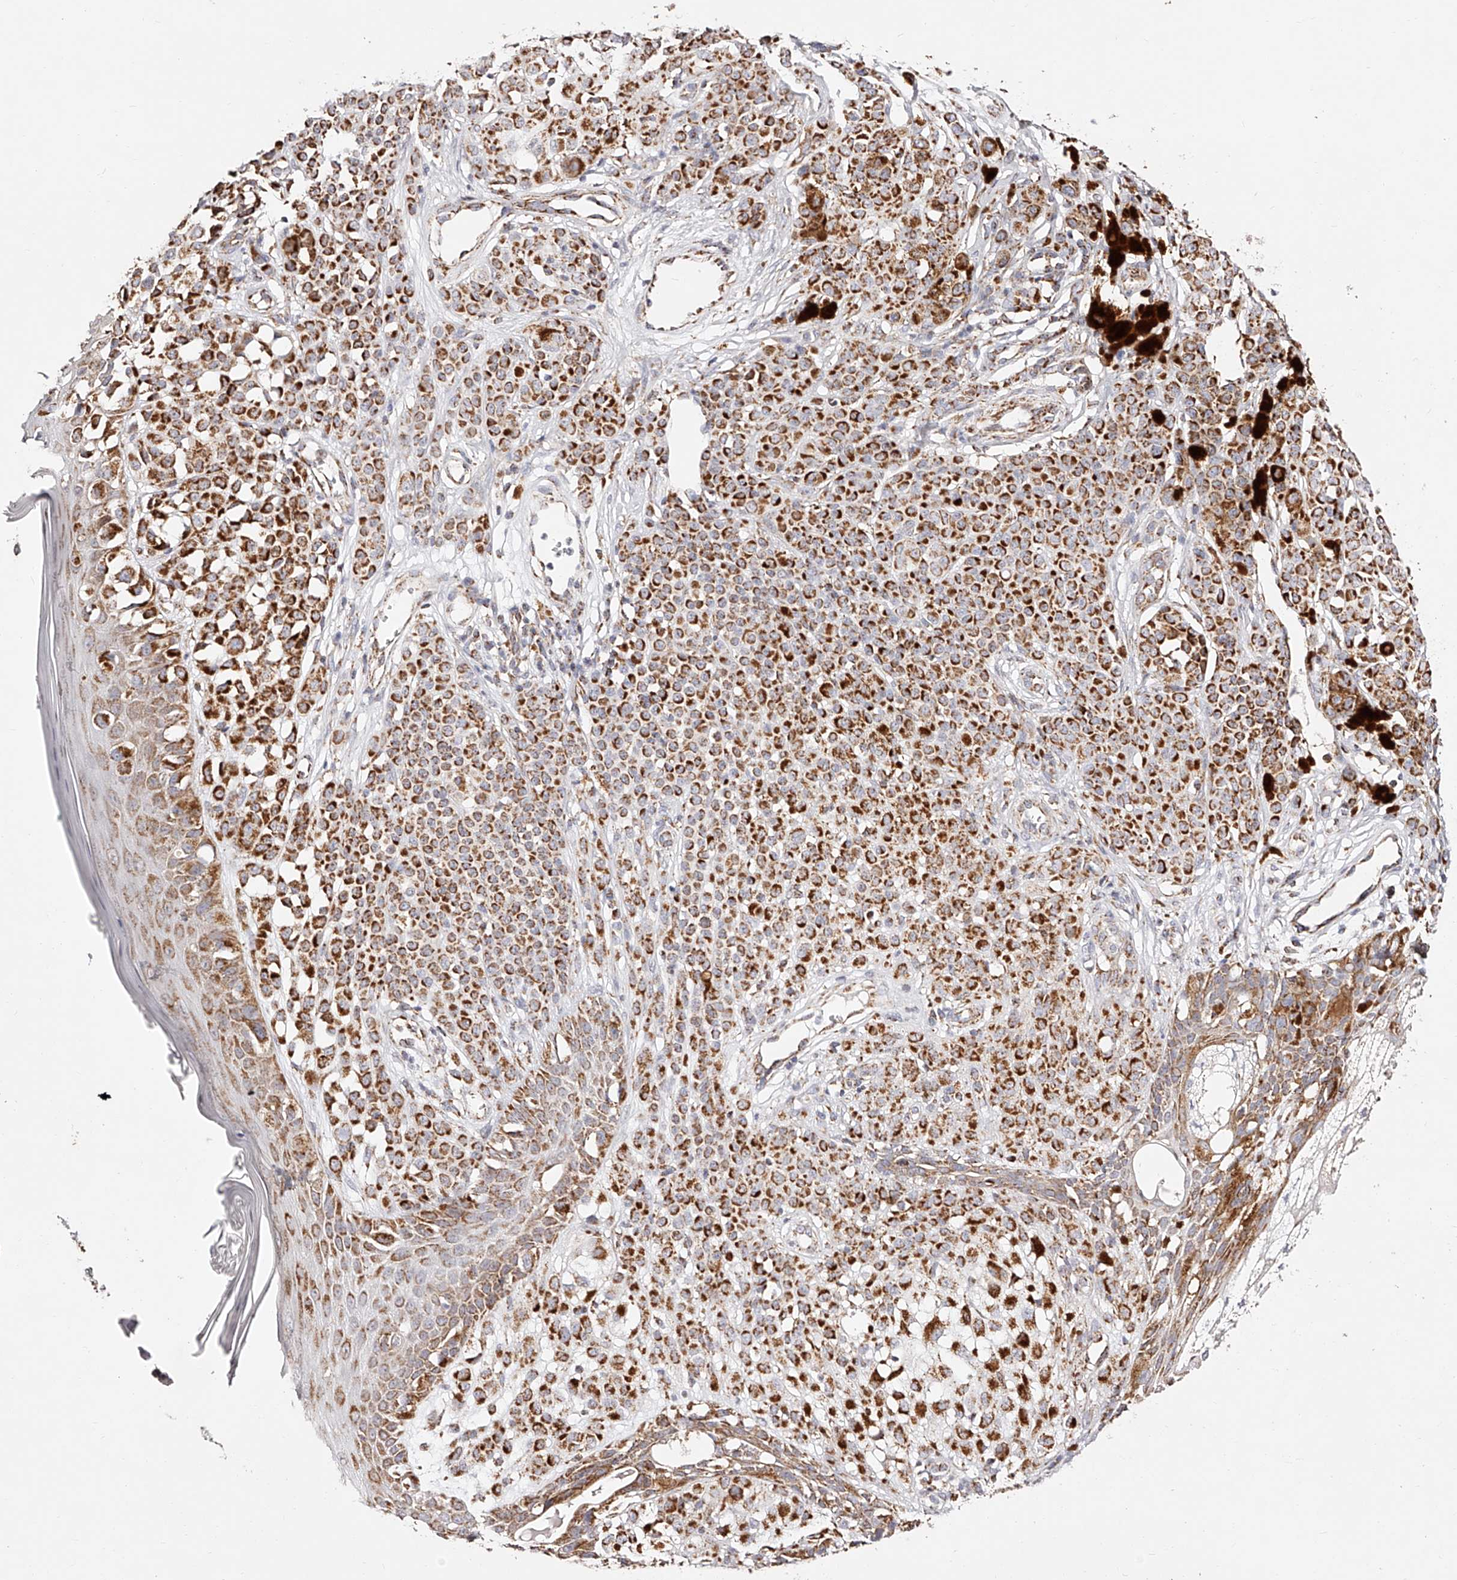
{"staining": {"intensity": "strong", "quantity": ">75%", "location": "cytoplasmic/membranous"}, "tissue": "melanoma", "cell_type": "Tumor cells", "image_type": "cancer", "snomed": [{"axis": "morphology", "description": "Malignant melanoma, NOS"}, {"axis": "topography", "description": "Skin of leg"}], "caption": "This is an image of immunohistochemistry staining of malignant melanoma, which shows strong expression in the cytoplasmic/membranous of tumor cells.", "gene": "NDUFV3", "patient": {"sex": "female", "age": 72}}